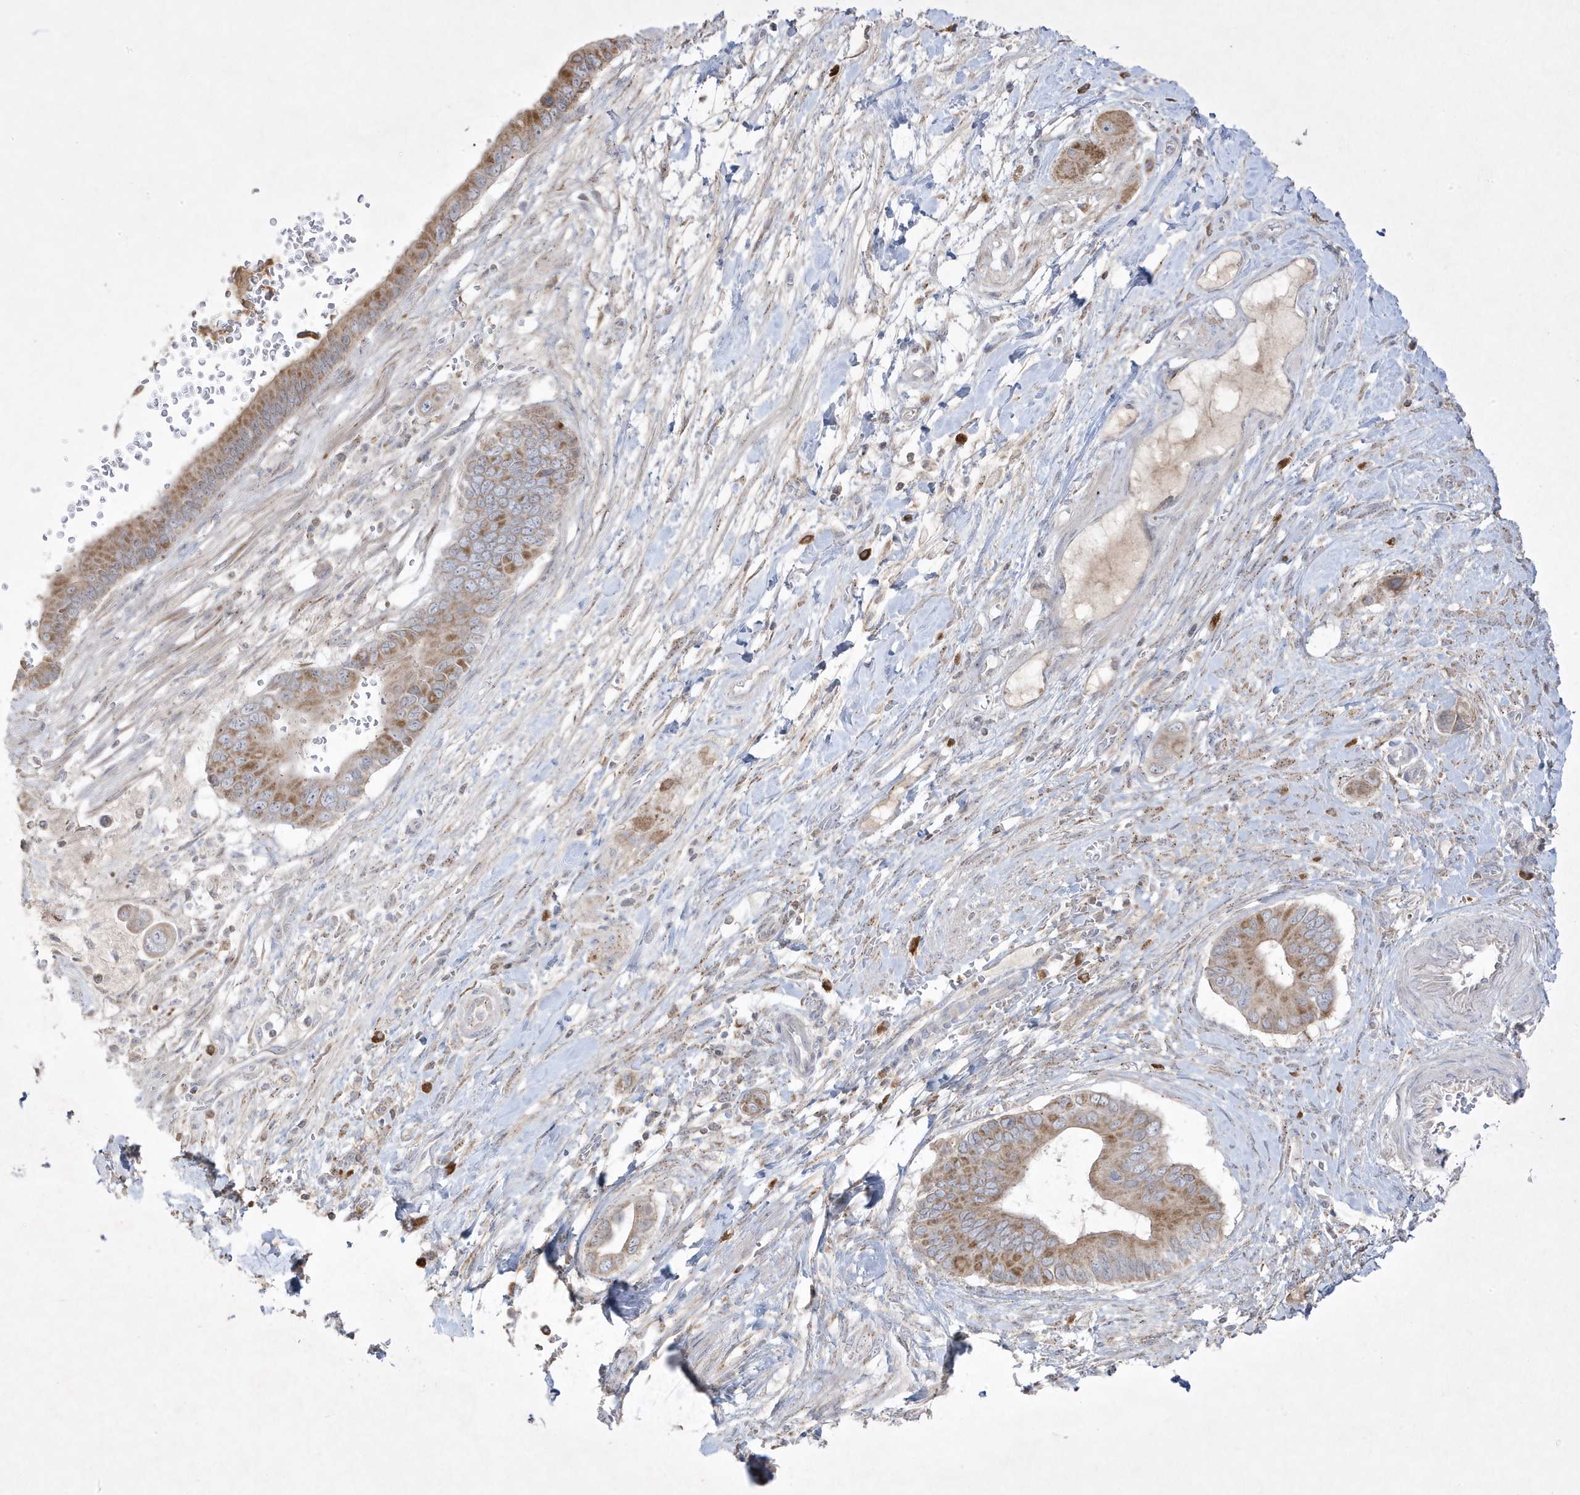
{"staining": {"intensity": "moderate", "quantity": ">75%", "location": "cytoplasmic/membranous"}, "tissue": "pancreatic cancer", "cell_type": "Tumor cells", "image_type": "cancer", "snomed": [{"axis": "morphology", "description": "Adenocarcinoma, NOS"}, {"axis": "topography", "description": "Pancreas"}], "caption": "A photomicrograph of pancreatic cancer stained for a protein shows moderate cytoplasmic/membranous brown staining in tumor cells.", "gene": "ADAMTSL3", "patient": {"sex": "male", "age": 68}}